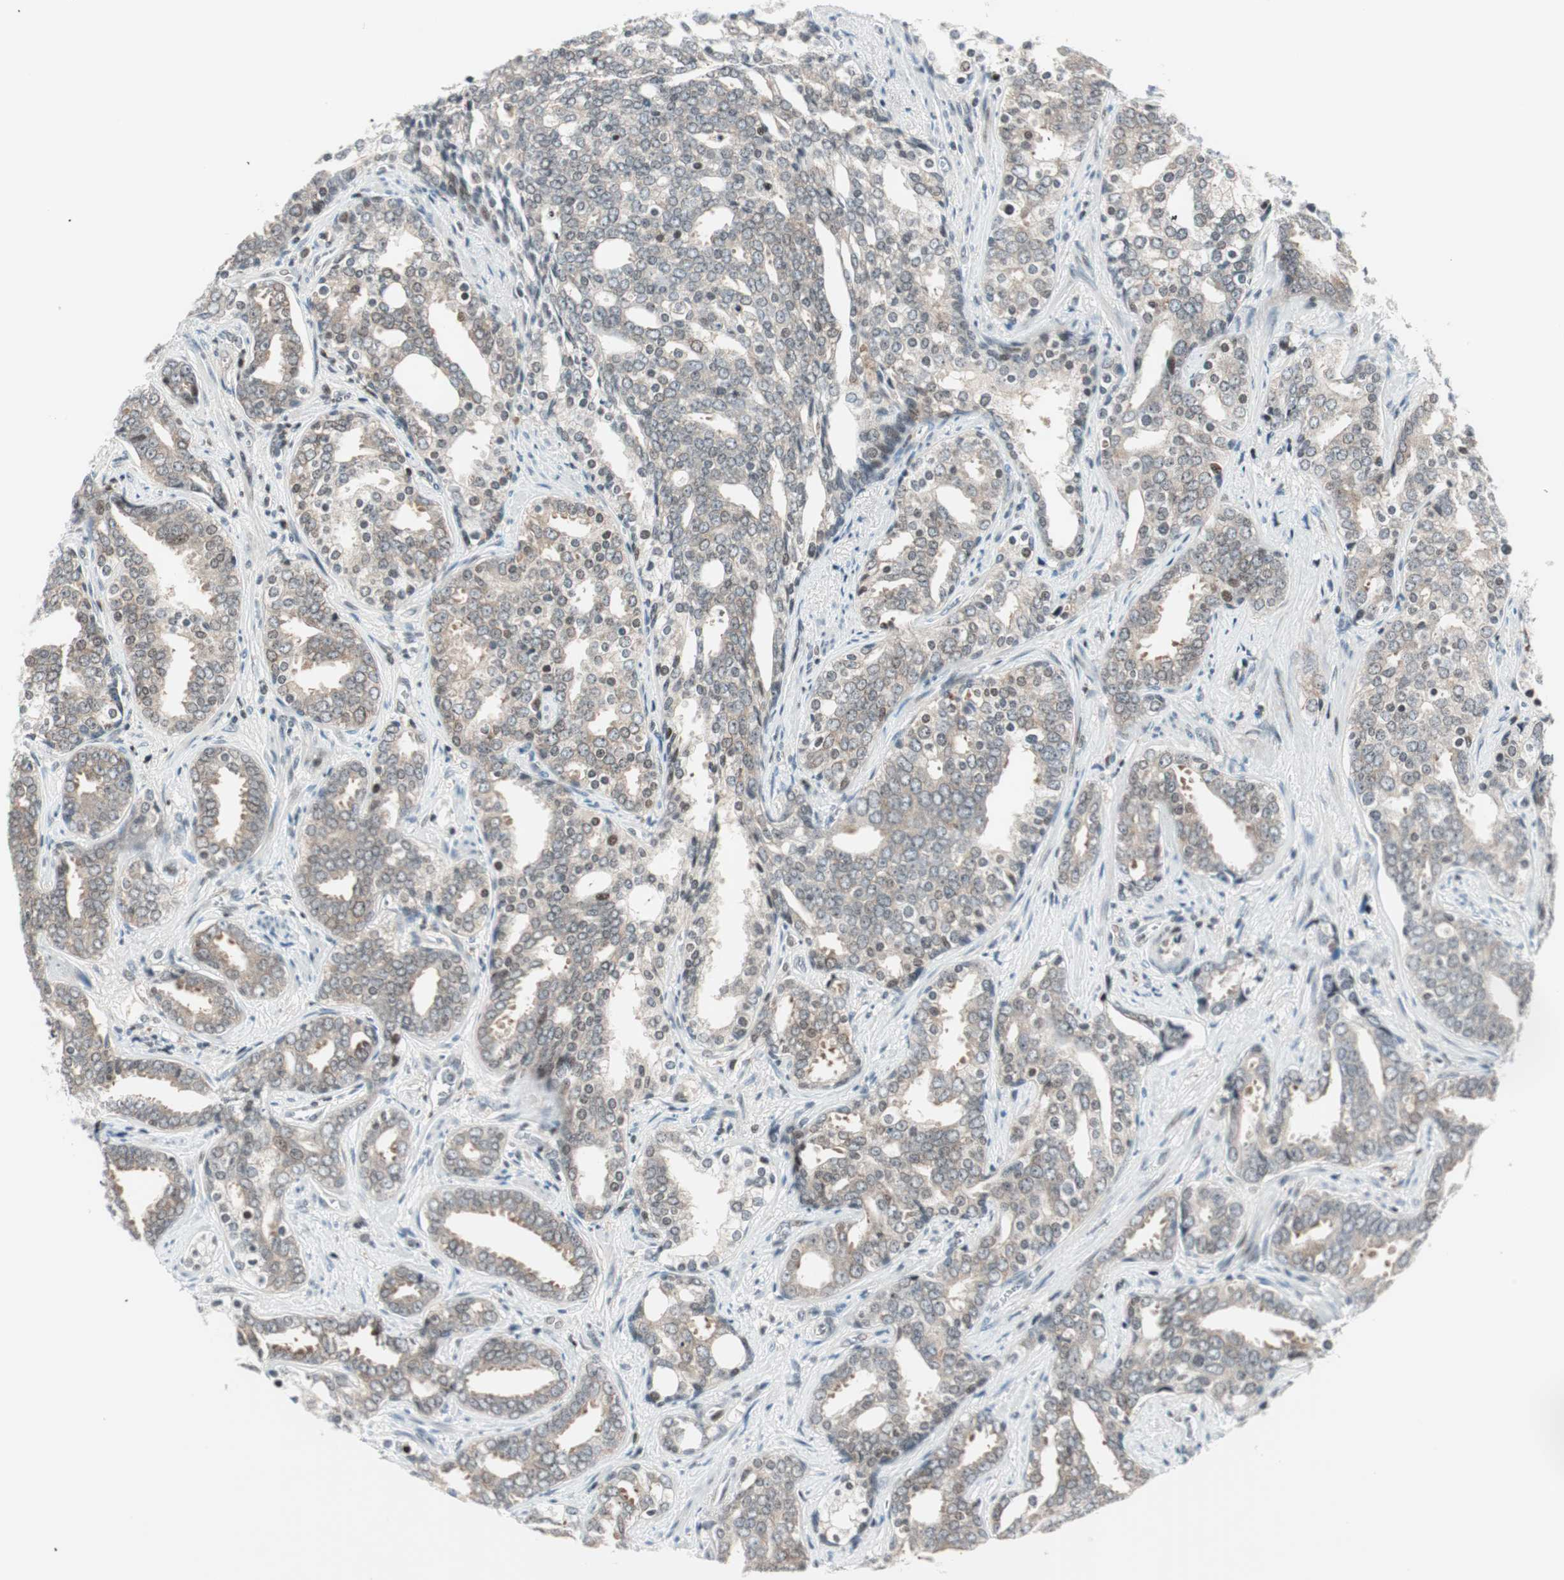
{"staining": {"intensity": "weak", "quantity": "25%-75%", "location": "cytoplasmic/membranous"}, "tissue": "prostate cancer", "cell_type": "Tumor cells", "image_type": "cancer", "snomed": [{"axis": "morphology", "description": "Adenocarcinoma, High grade"}, {"axis": "topography", "description": "Prostate"}], "caption": "DAB immunohistochemical staining of prostate adenocarcinoma (high-grade) shows weak cytoplasmic/membranous protein positivity in about 25%-75% of tumor cells.", "gene": "TPT1", "patient": {"sex": "male", "age": 67}}